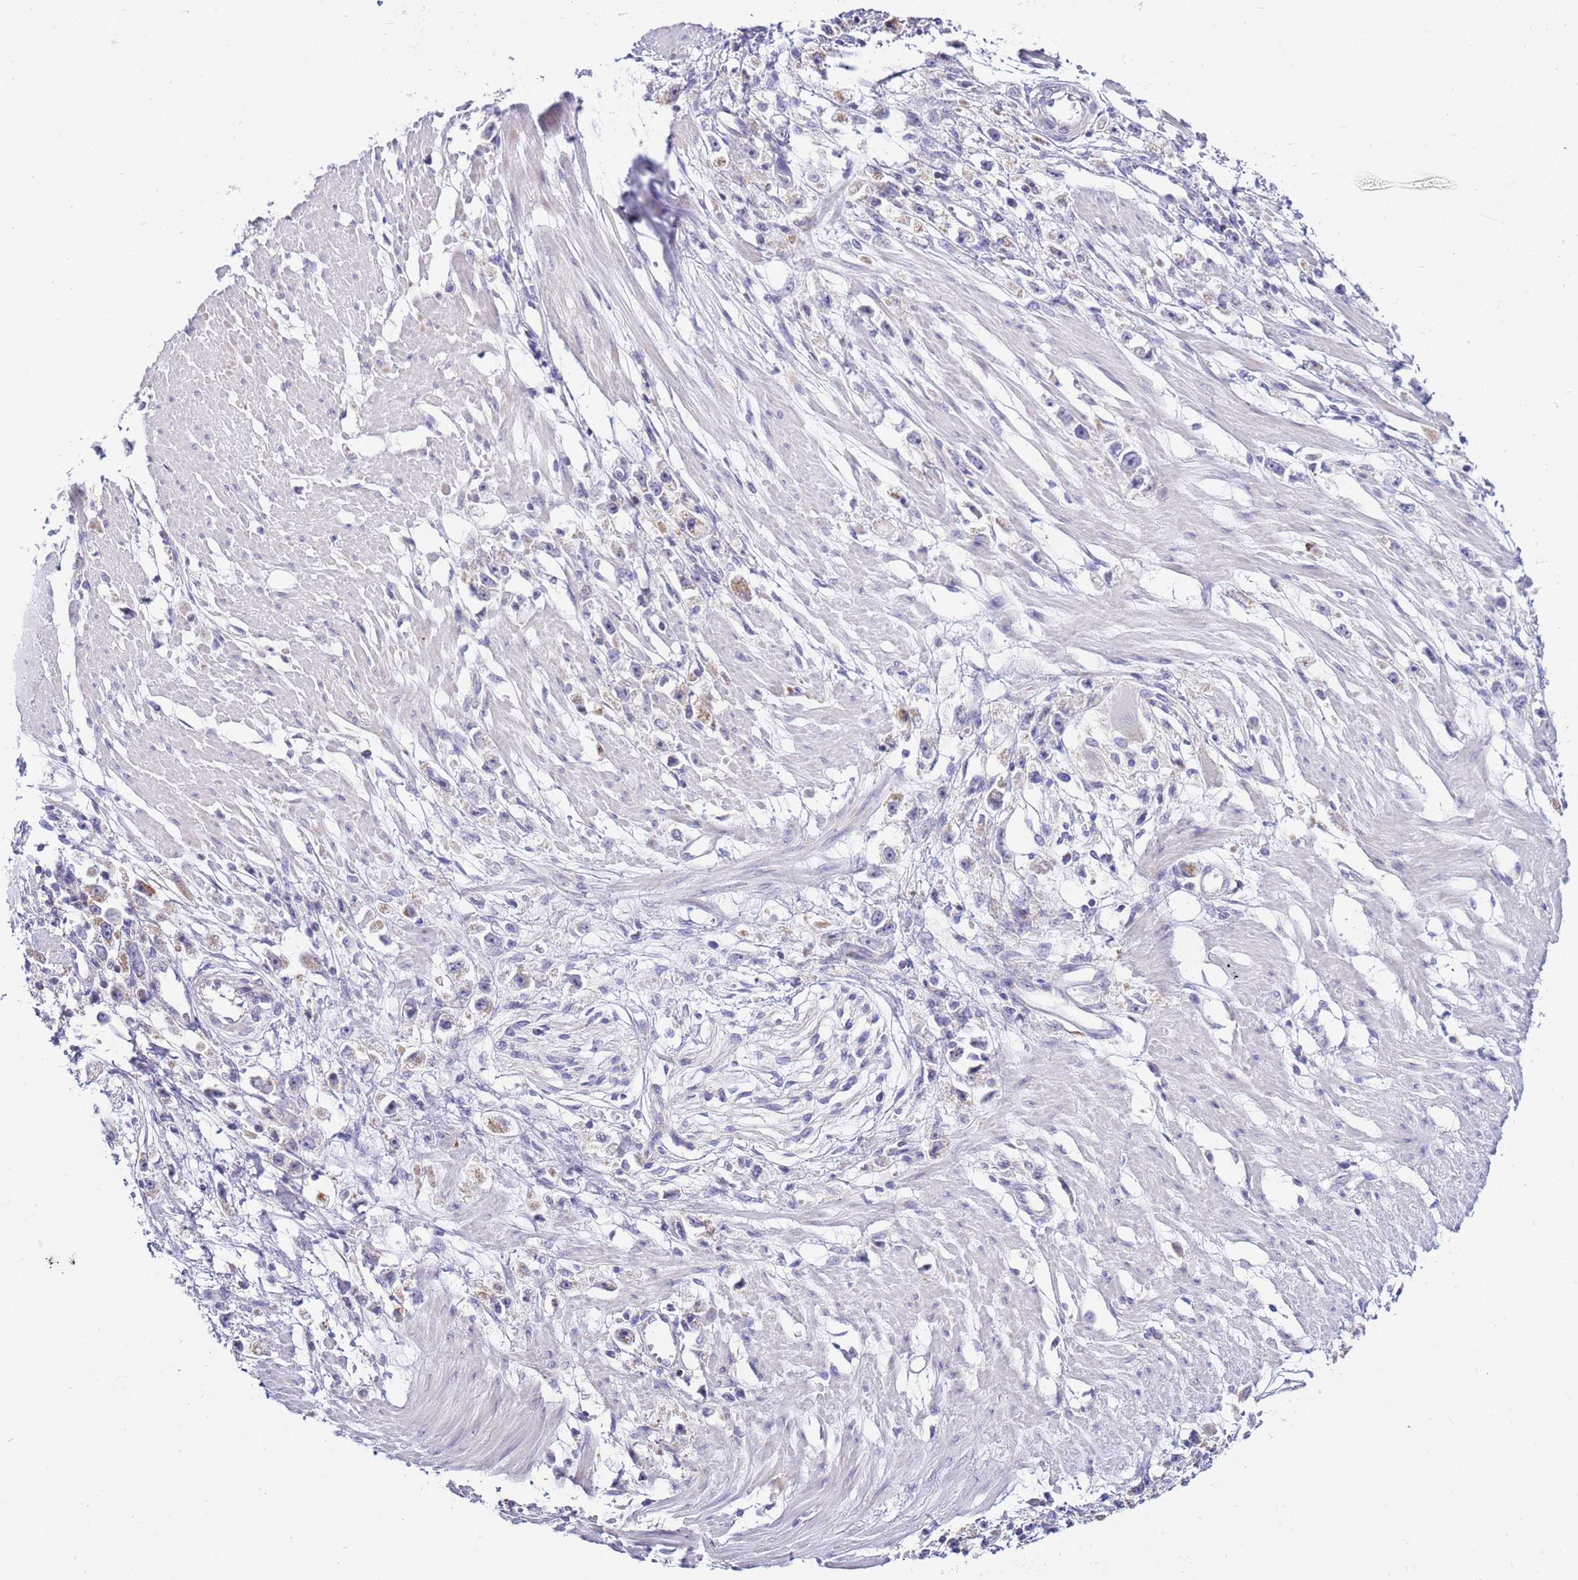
{"staining": {"intensity": "negative", "quantity": "none", "location": "none"}, "tissue": "stomach cancer", "cell_type": "Tumor cells", "image_type": "cancer", "snomed": [{"axis": "morphology", "description": "Adenocarcinoma, NOS"}, {"axis": "topography", "description": "Stomach"}], "caption": "Tumor cells show no significant expression in stomach cancer (adenocarcinoma).", "gene": "IGF1R", "patient": {"sex": "female", "age": 59}}